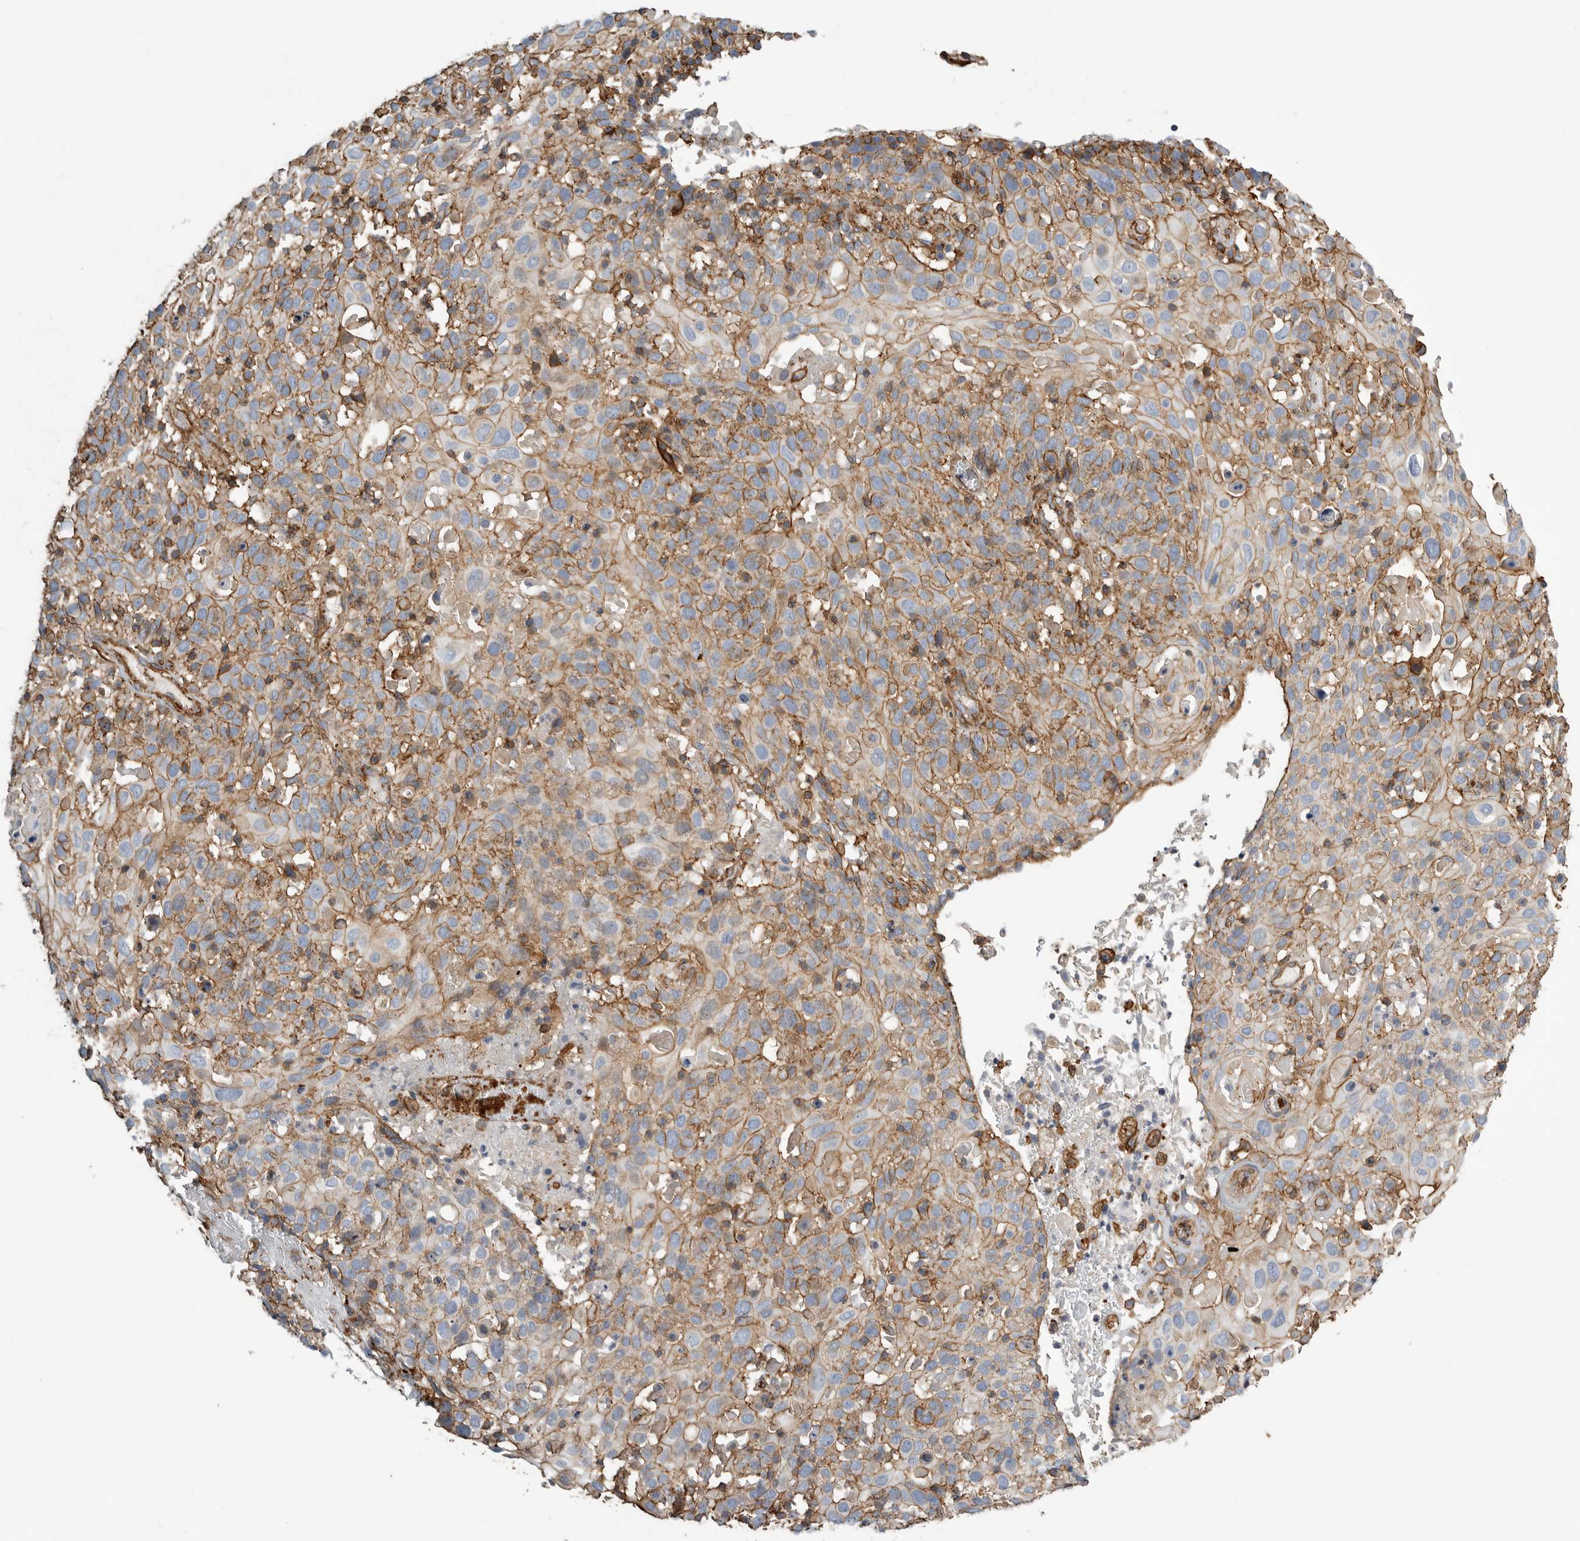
{"staining": {"intensity": "moderate", "quantity": ">75%", "location": "cytoplasmic/membranous"}, "tissue": "cervical cancer", "cell_type": "Tumor cells", "image_type": "cancer", "snomed": [{"axis": "morphology", "description": "Squamous cell carcinoma, NOS"}, {"axis": "topography", "description": "Cervix"}], "caption": "Cervical cancer (squamous cell carcinoma) stained with immunohistochemistry (IHC) shows moderate cytoplasmic/membranous positivity in approximately >75% of tumor cells.", "gene": "GPER1", "patient": {"sex": "female", "age": 74}}